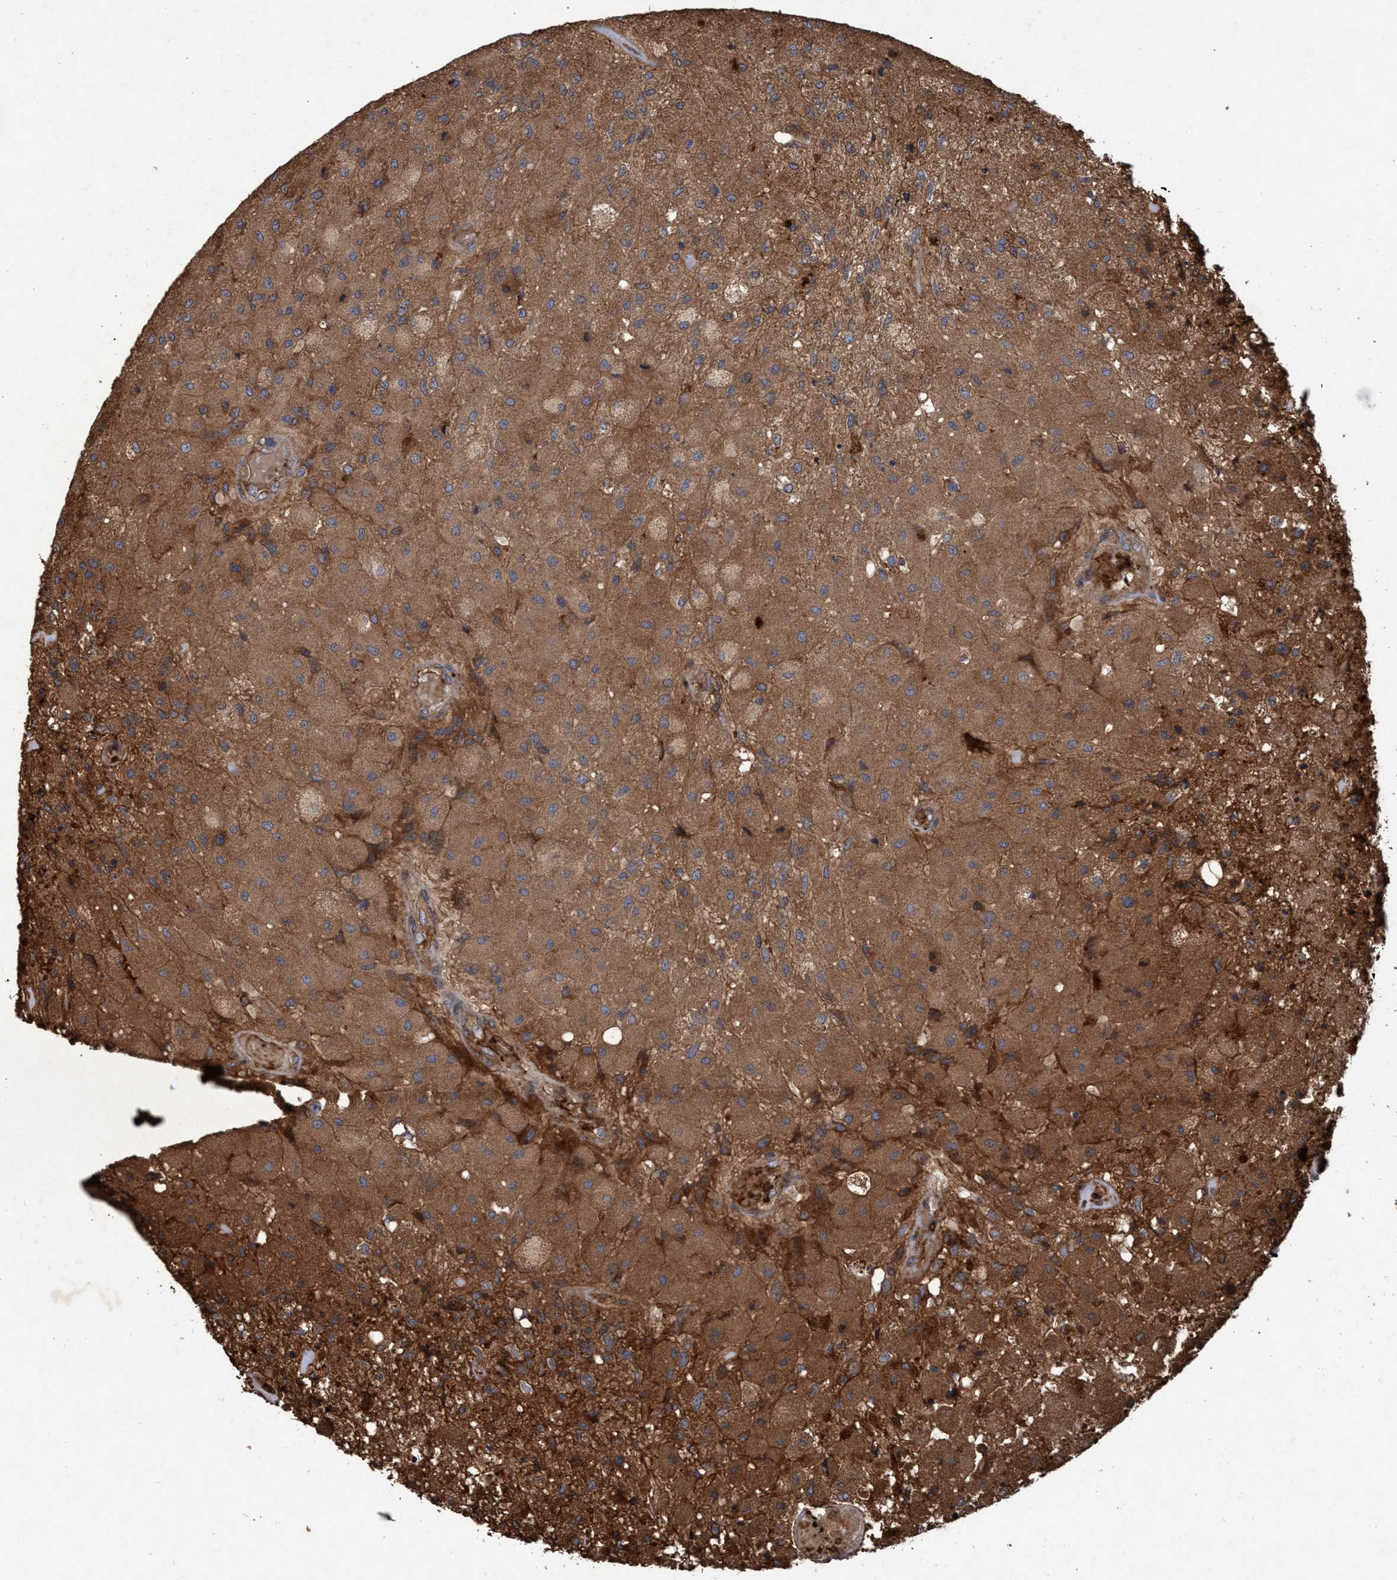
{"staining": {"intensity": "moderate", "quantity": ">75%", "location": "cytoplasmic/membranous"}, "tissue": "glioma", "cell_type": "Tumor cells", "image_type": "cancer", "snomed": [{"axis": "morphology", "description": "Normal tissue, NOS"}, {"axis": "morphology", "description": "Glioma, malignant, High grade"}, {"axis": "topography", "description": "Cerebral cortex"}], "caption": "About >75% of tumor cells in malignant glioma (high-grade) demonstrate moderate cytoplasmic/membranous protein expression as visualized by brown immunohistochemical staining.", "gene": "CHMP6", "patient": {"sex": "male", "age": 77}}